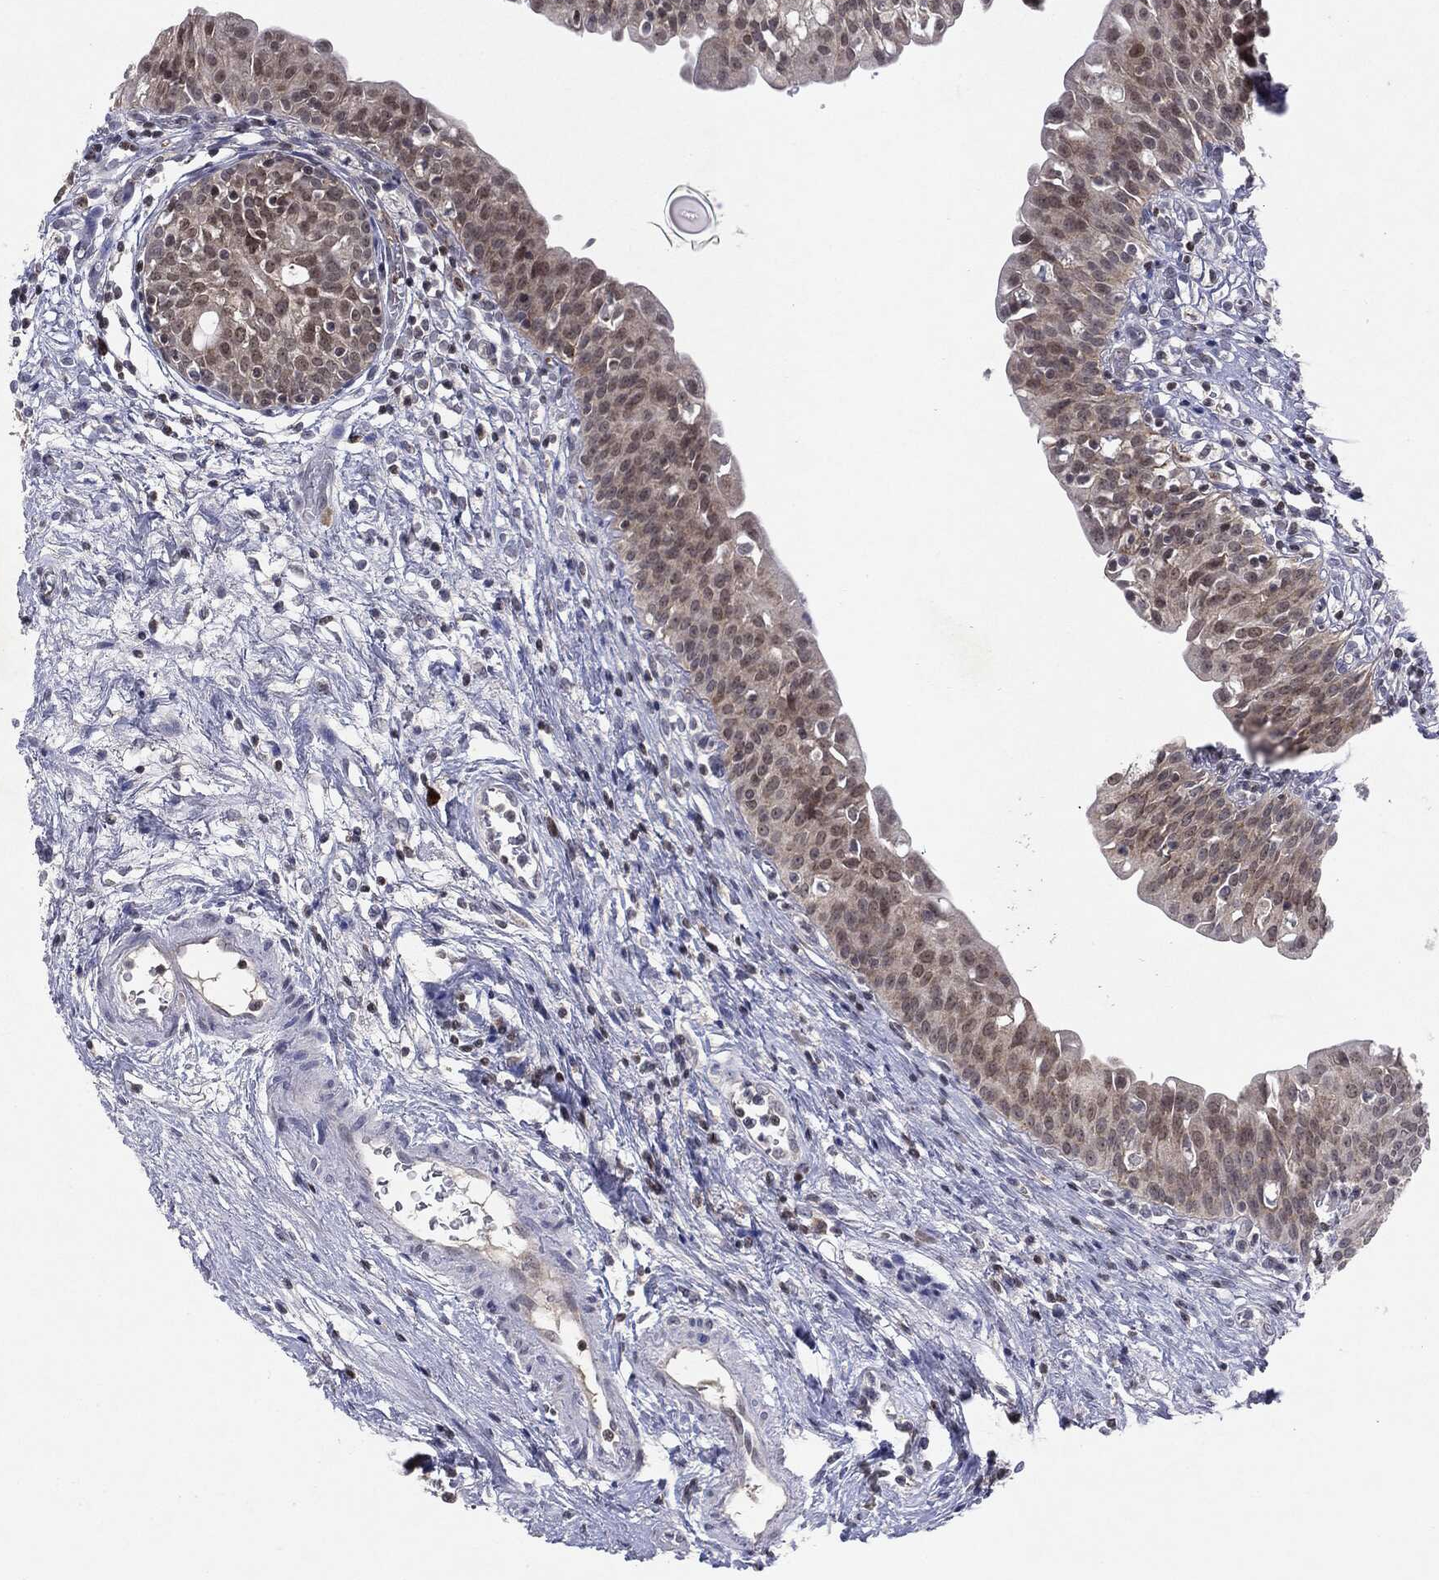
{"staining": {"intensity": "weak", "quantity": "<25%", "location": "cytoplasmic/membranous,nuclear"}, "tissue": "urinary bladder", "cell_type": "Urothelial cells", "image_type": "normal", "snomed": [{"axis": "morphology", "description": "Normal tissue, NOS"}, {"axis": "topography", "description": "Urinary bladder"}], "caption": "Immunohistochemistry of benign urinary bladder reveals no staining in urothelial cells. (DAB immunohistochemistry, high magnification).", "gene": "KIF2C", "patient": {"sex": "male", "age": 76}}